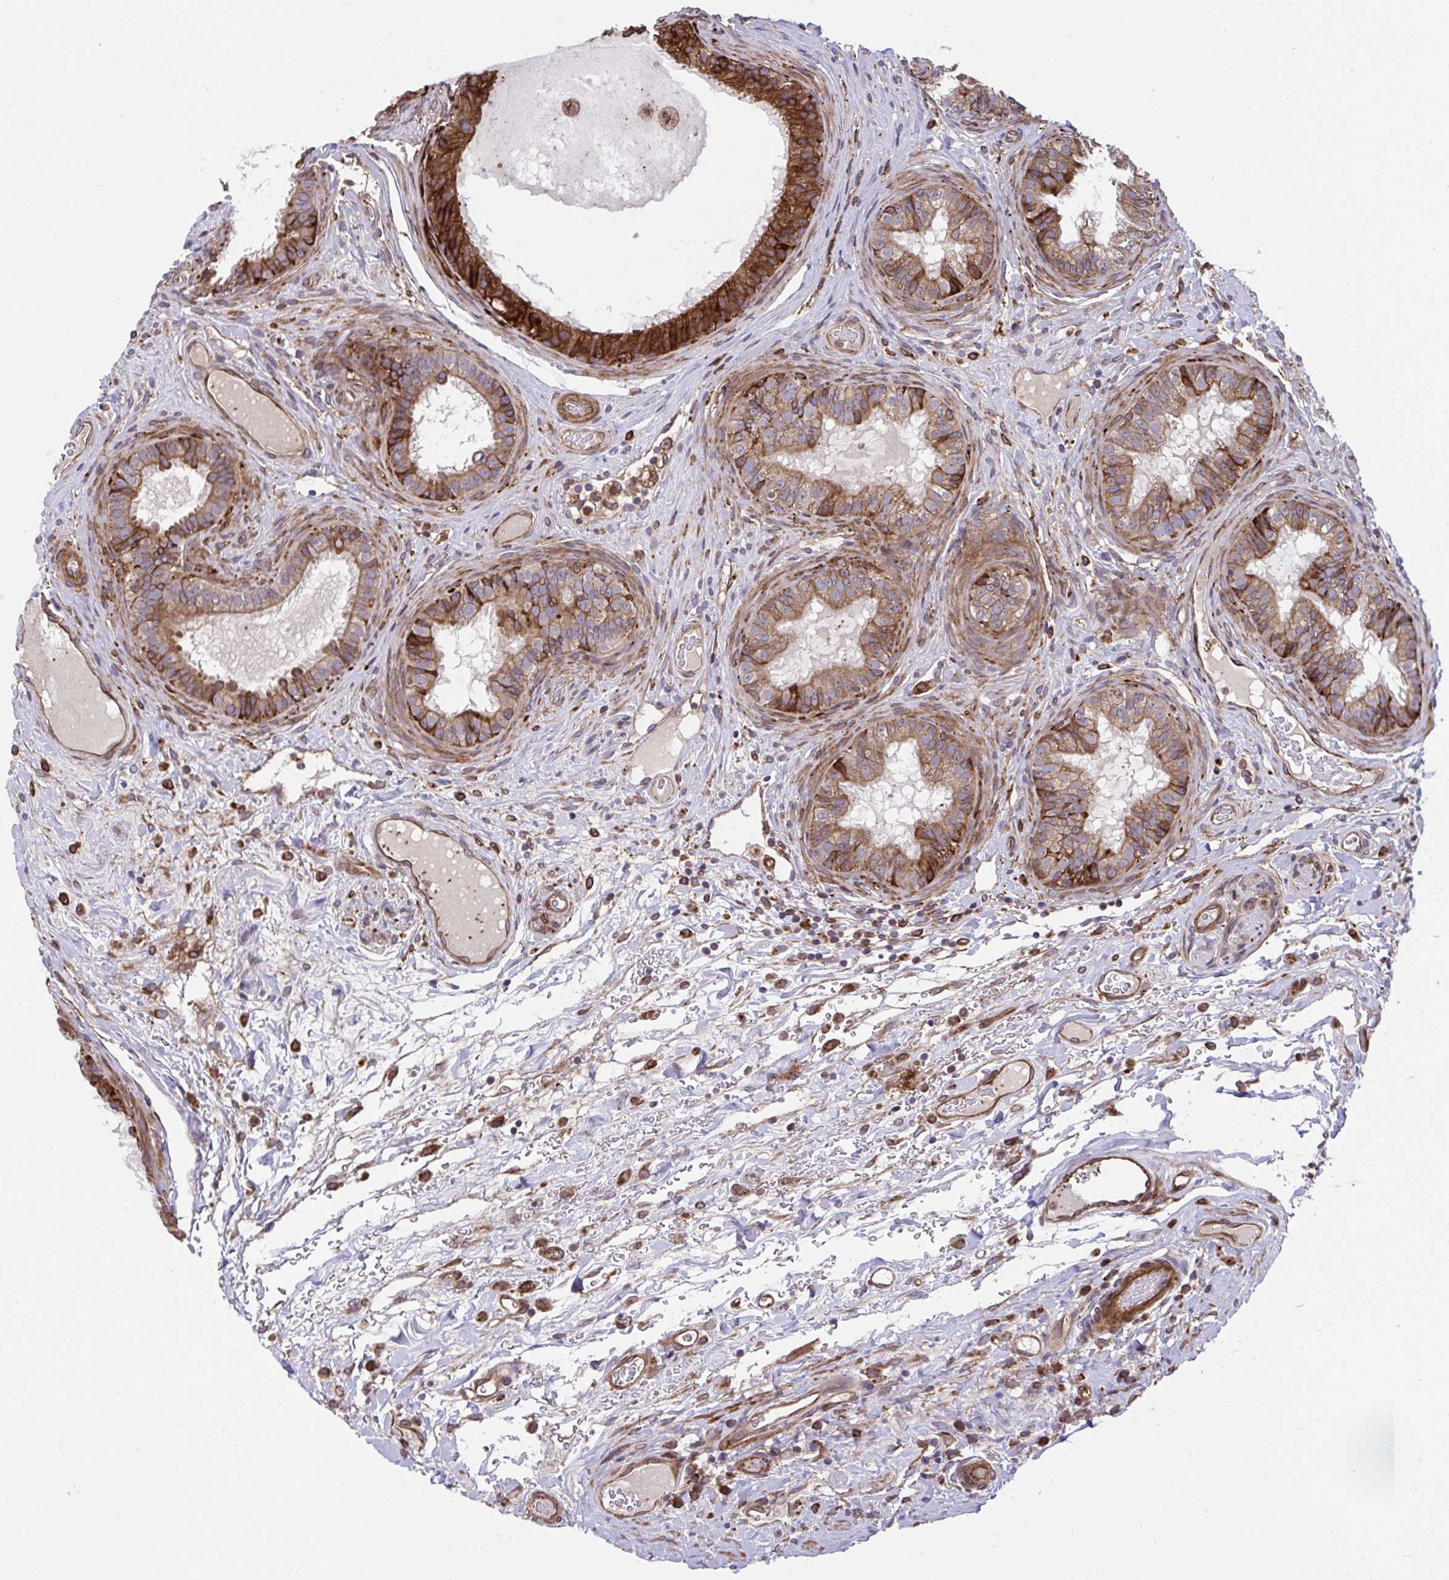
{"staining": {"intensity": "strong", "quantity": "25%-75%", "location": "cytoplasmic/membranous"}, "tissue": "epididymis", "cell_type": "Glandular cells", "image_type": "normal", "snomed": [{"axis": "morphology", "description": "Normal tissue, NOS"}, {"axis": "topography", "description": "Epididymis"}], "caption": "Glandular cells display high levels of strong cytoplasmic/membranous expression in about 25%-75% of cells in normal human epididymis. The staining is performed using DAB (3,3'-diaminobenzidine) brown chromogen to label protein expression. The nuclei are counter-stained blue using hematoxylin.", "gene": "STIM2", "patient": {"sex": "male", "age": 23}}